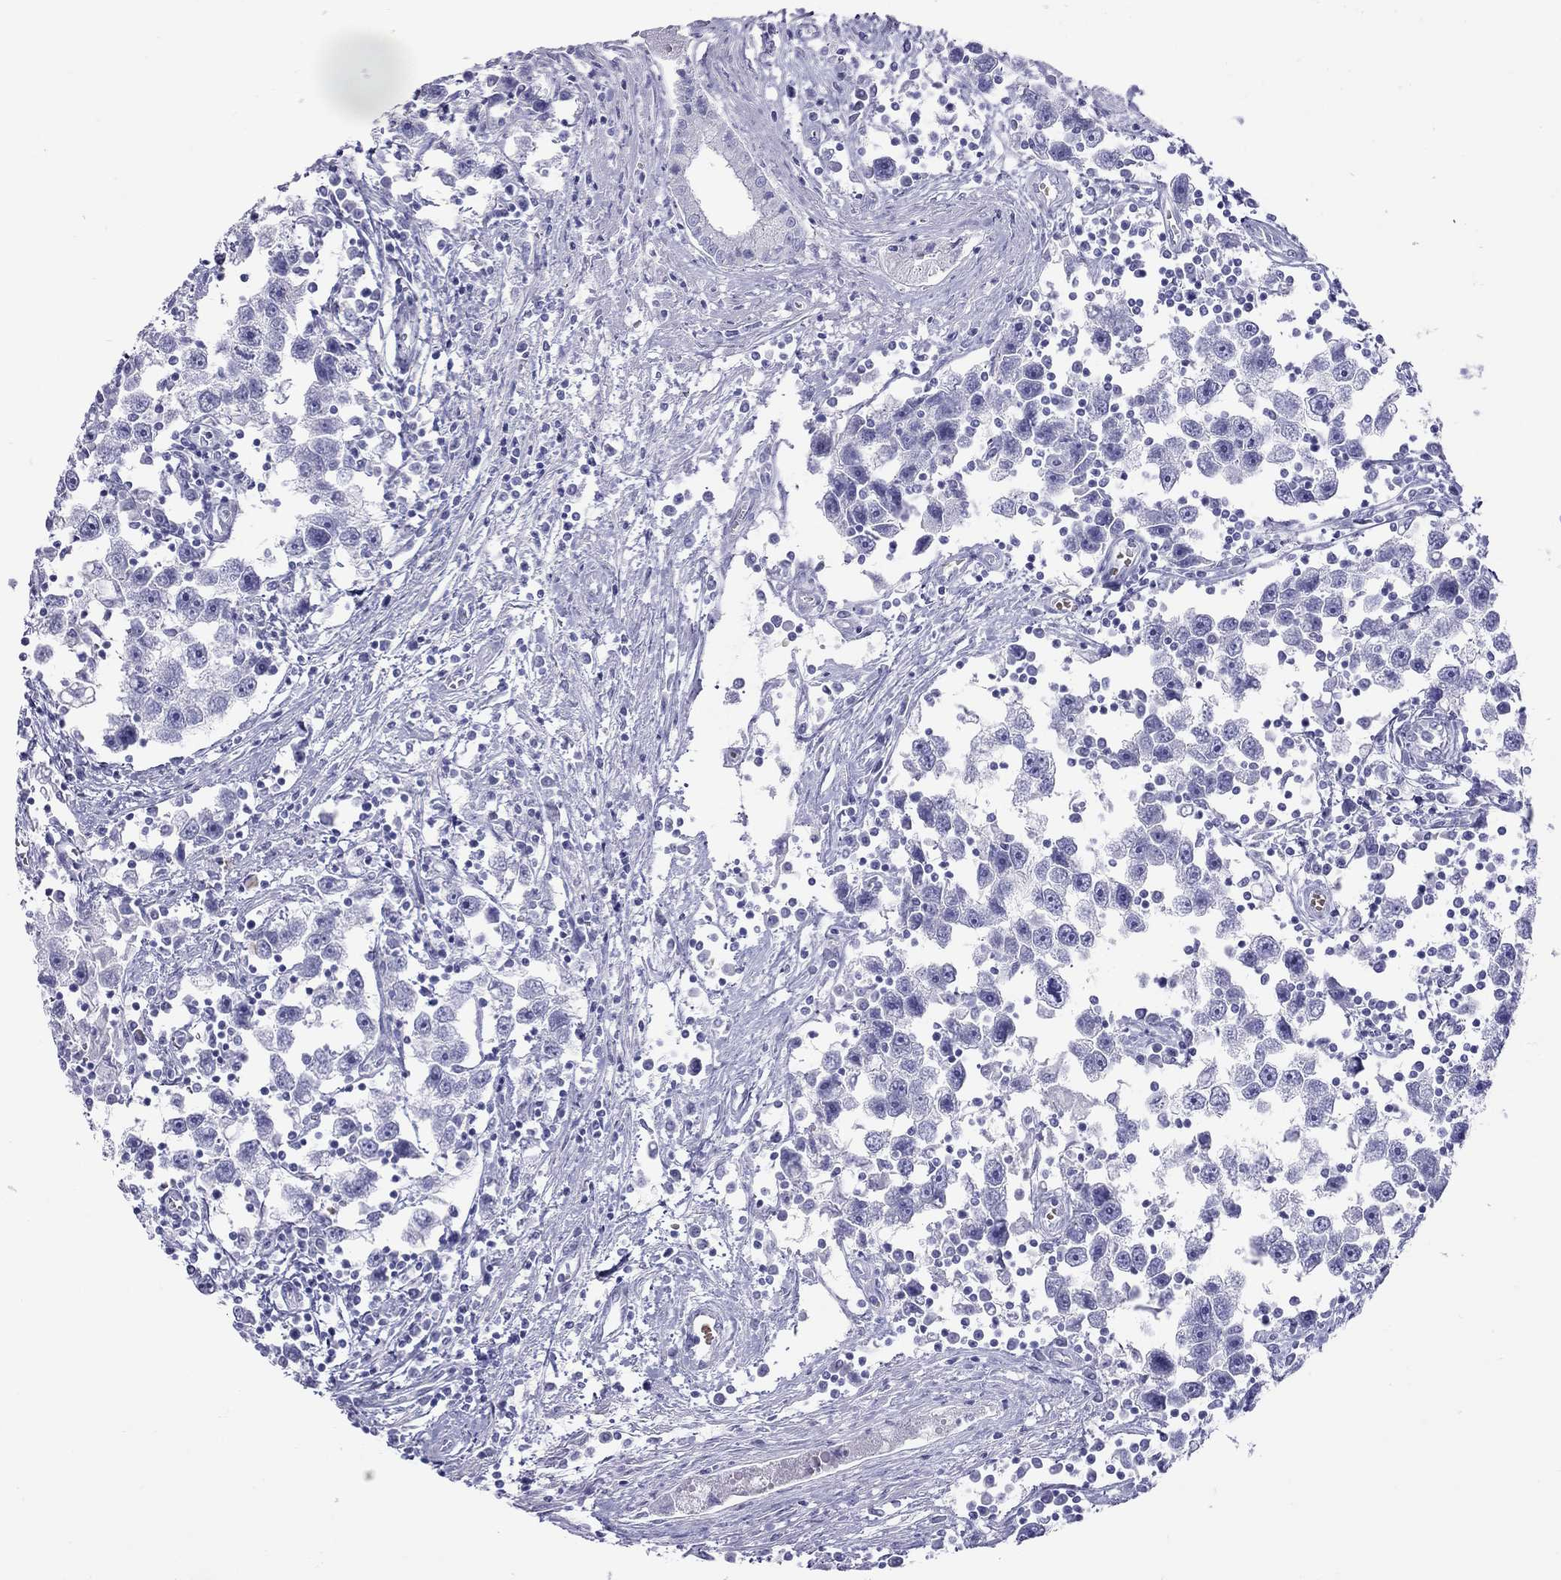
{"staining": {"intensity": "negative", "quantity": "none", "location": "none"}, "tissue": "testis cancer", "cell_type": "Tumor cells", "image_type": "cancer", "snomed": [{"axis": "morphology", "description": "Seminoma, NOS"}, {"axis": "topography", "description": "Testis"}], "caption": "The histopathology image displays no significant staining in tumor cells of testis cancer. (DAB (3,3'-diaminobenzidine) immunohistochemistry (IHC) with hematoxylin counter stain).", "gene": "PTPRN", "patient": {"sex": "male", "age": 30}}